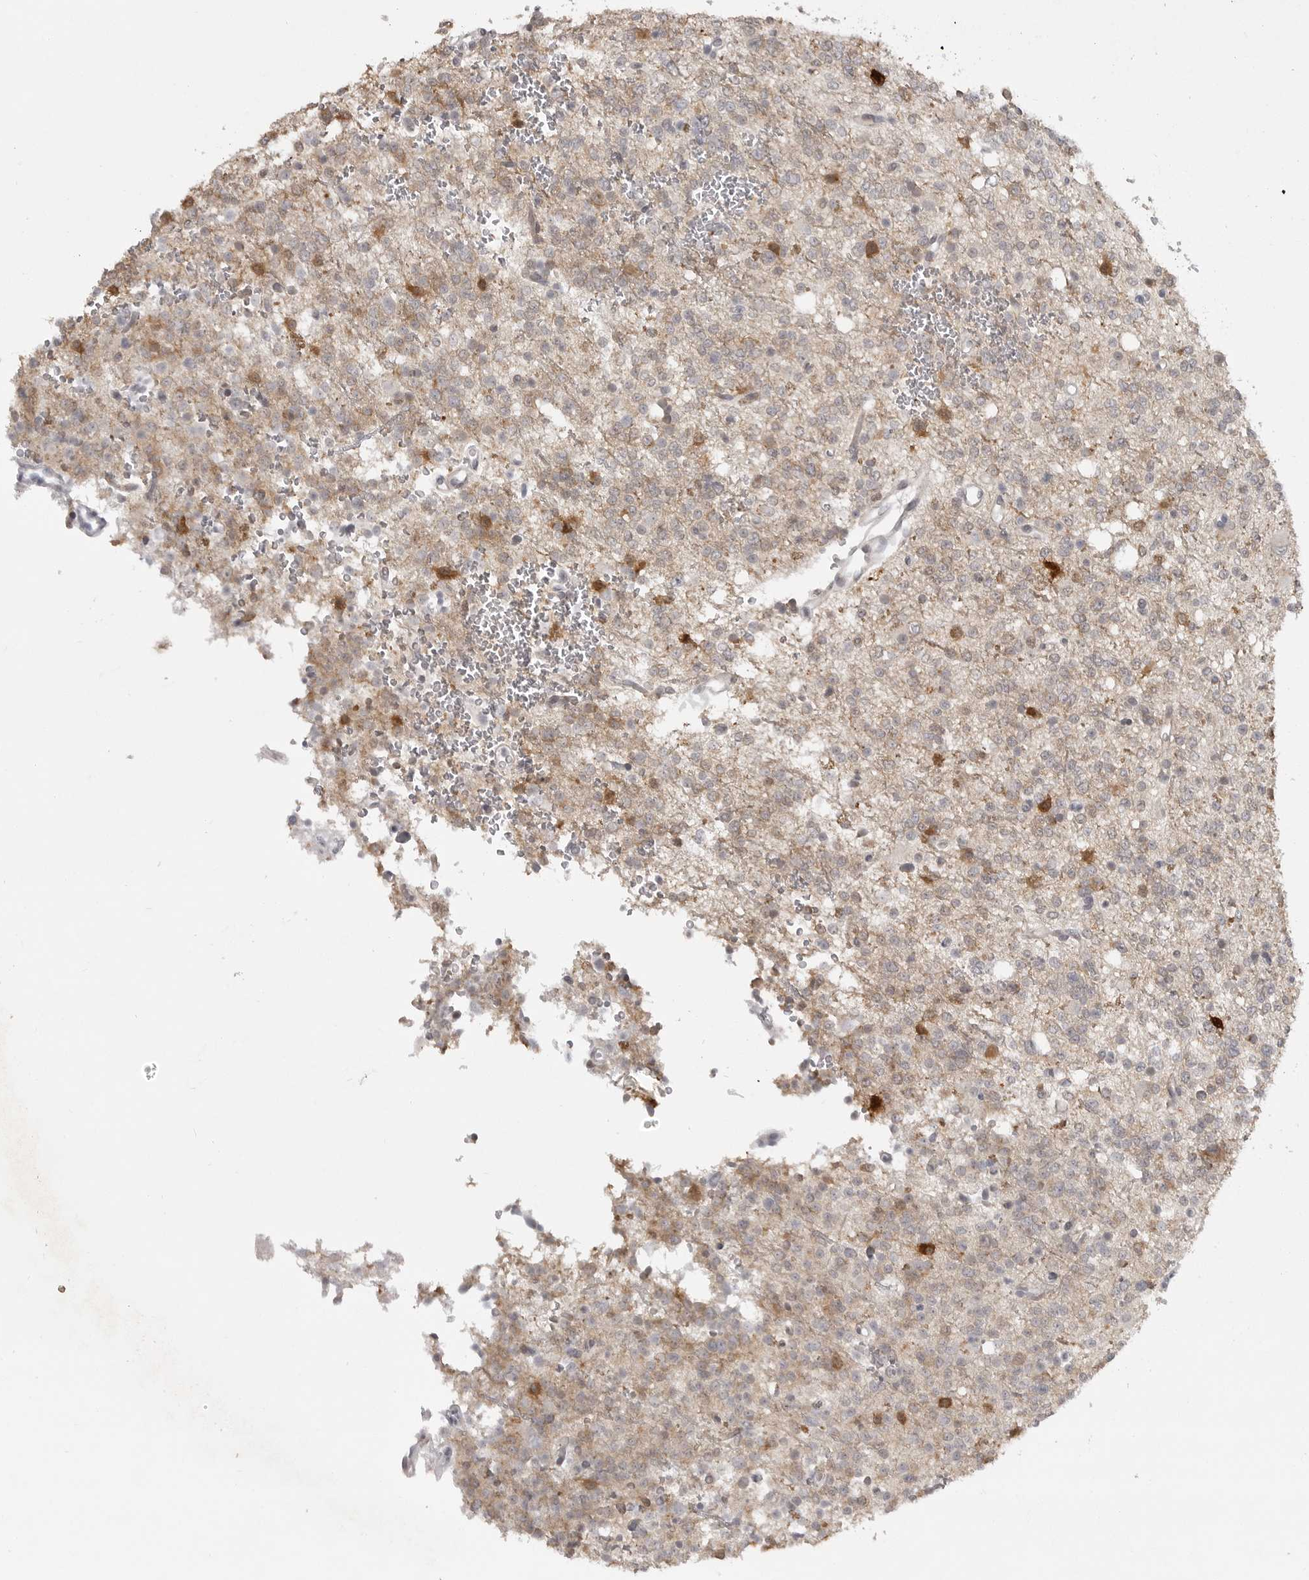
{"staining": {"intensity": "weak", "quantity": "25%-75%", "location": "cytoplasmic/membranous"}, "tissue": "glioma", "cell_type": "Tumor cells", "image_type": "cancer", "snomed": [{"axis": "morphology", "description": "Glioma, malignant, High grade"}, {"axis": "topography", "description": "Brain"}], "caption": "Glioma stained for a protein (brown) reveals weak cytoplasmic/membranous positive positivity in about 25%-75% of tumor cells.", "gene": "TCTN3", "patient": {"sex": "female", "age": 62}}